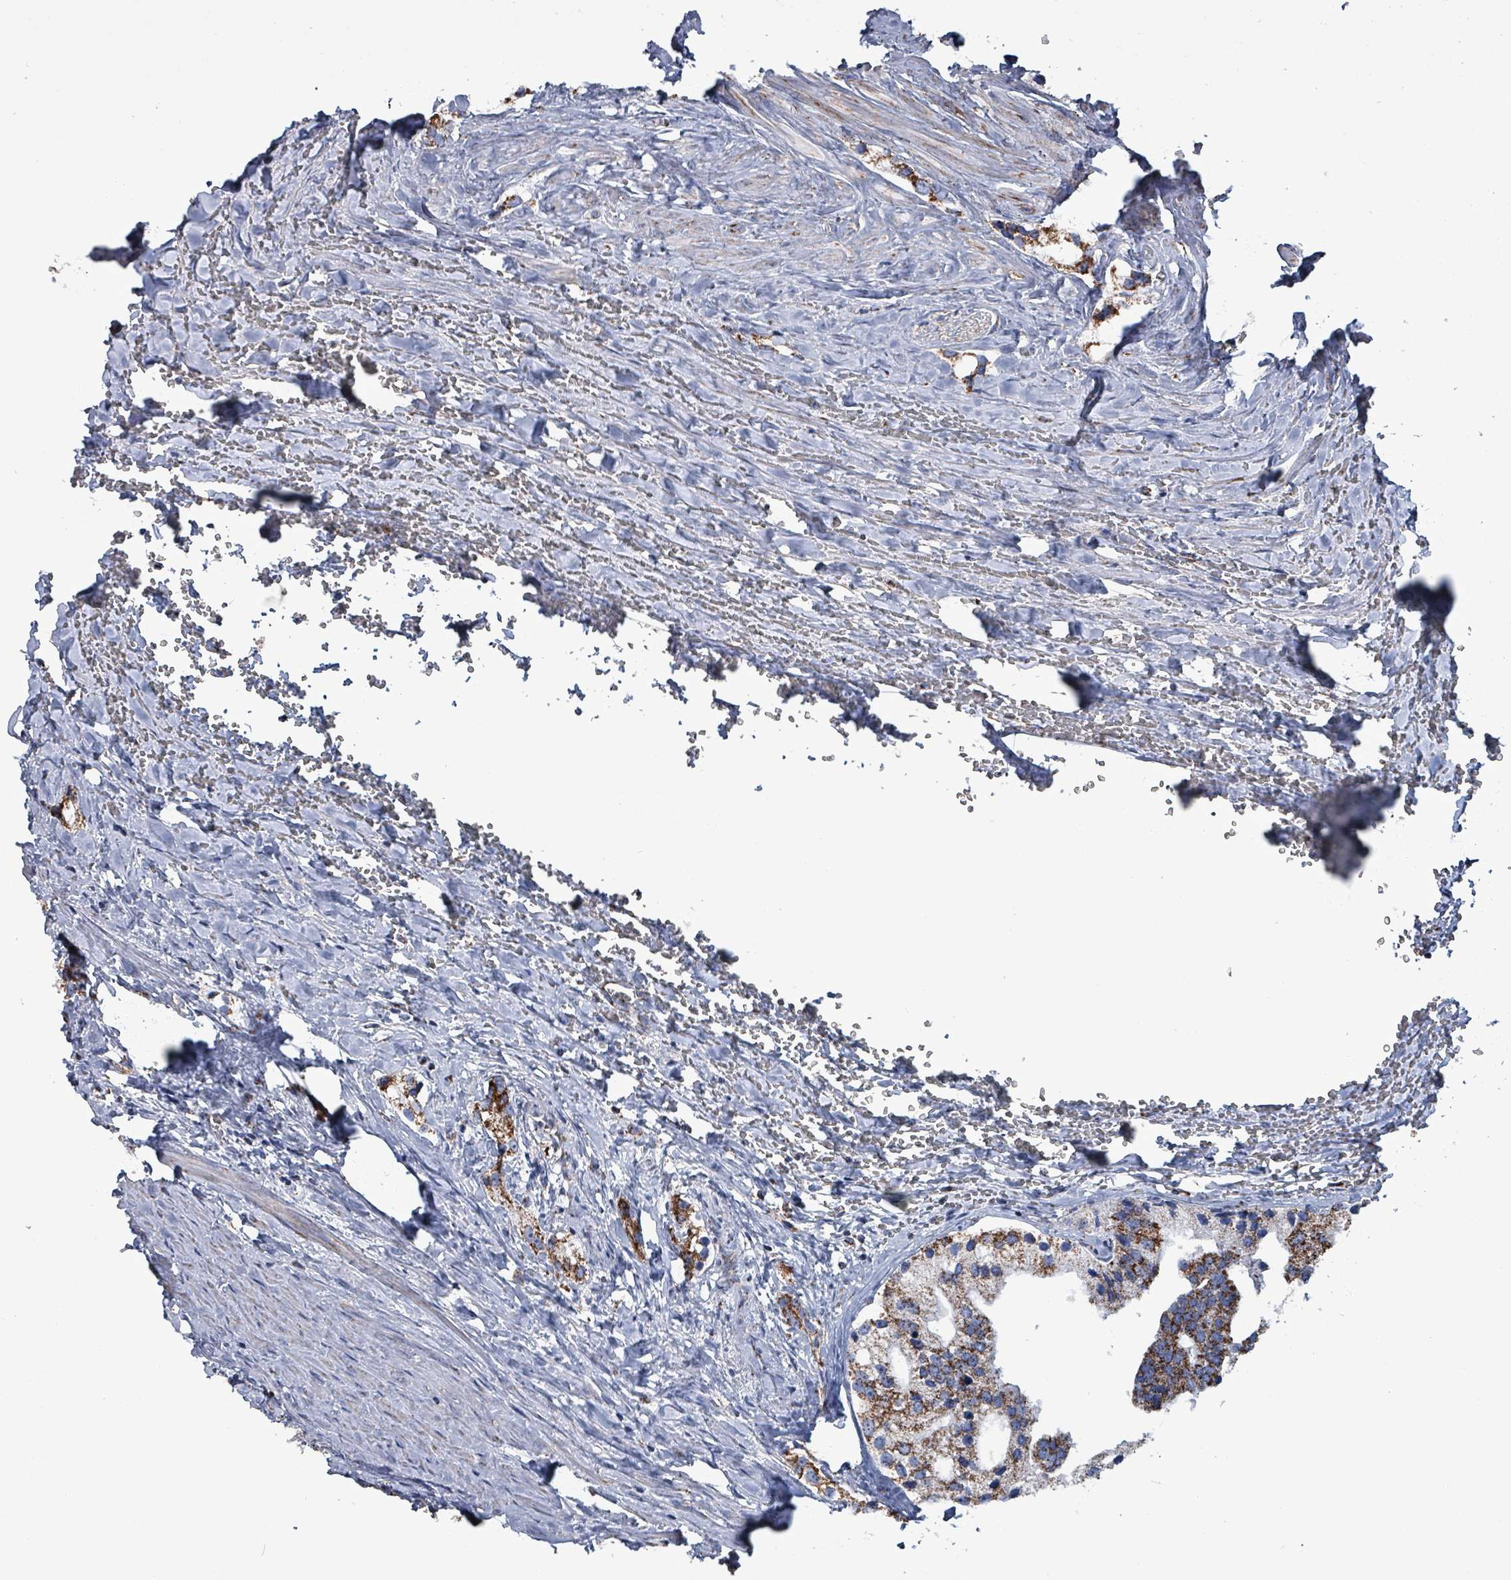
{"staining": {"intensity": "strong", "quantity": ">75%", "location": "cytoplasmic/membranous"}, "tissue": "prostate cancer", "cell_type": "Tumor cells", "image_type": "cancer", "snomed": [{"axis": "morphology", "description": "Adenocarcinoma, High grade"}, {"axis": "topography", "description": "Prostate"}], "caption": "Prostate cancer (adenocarcinoma (high-grade)) stained for a protein (brown) exhibits strong cytoplasmic/membranous positive positivity in approximately >75% of tumor cells.", "gene": "IDH3B", "patient": {"sex": "male", "age": 66}}